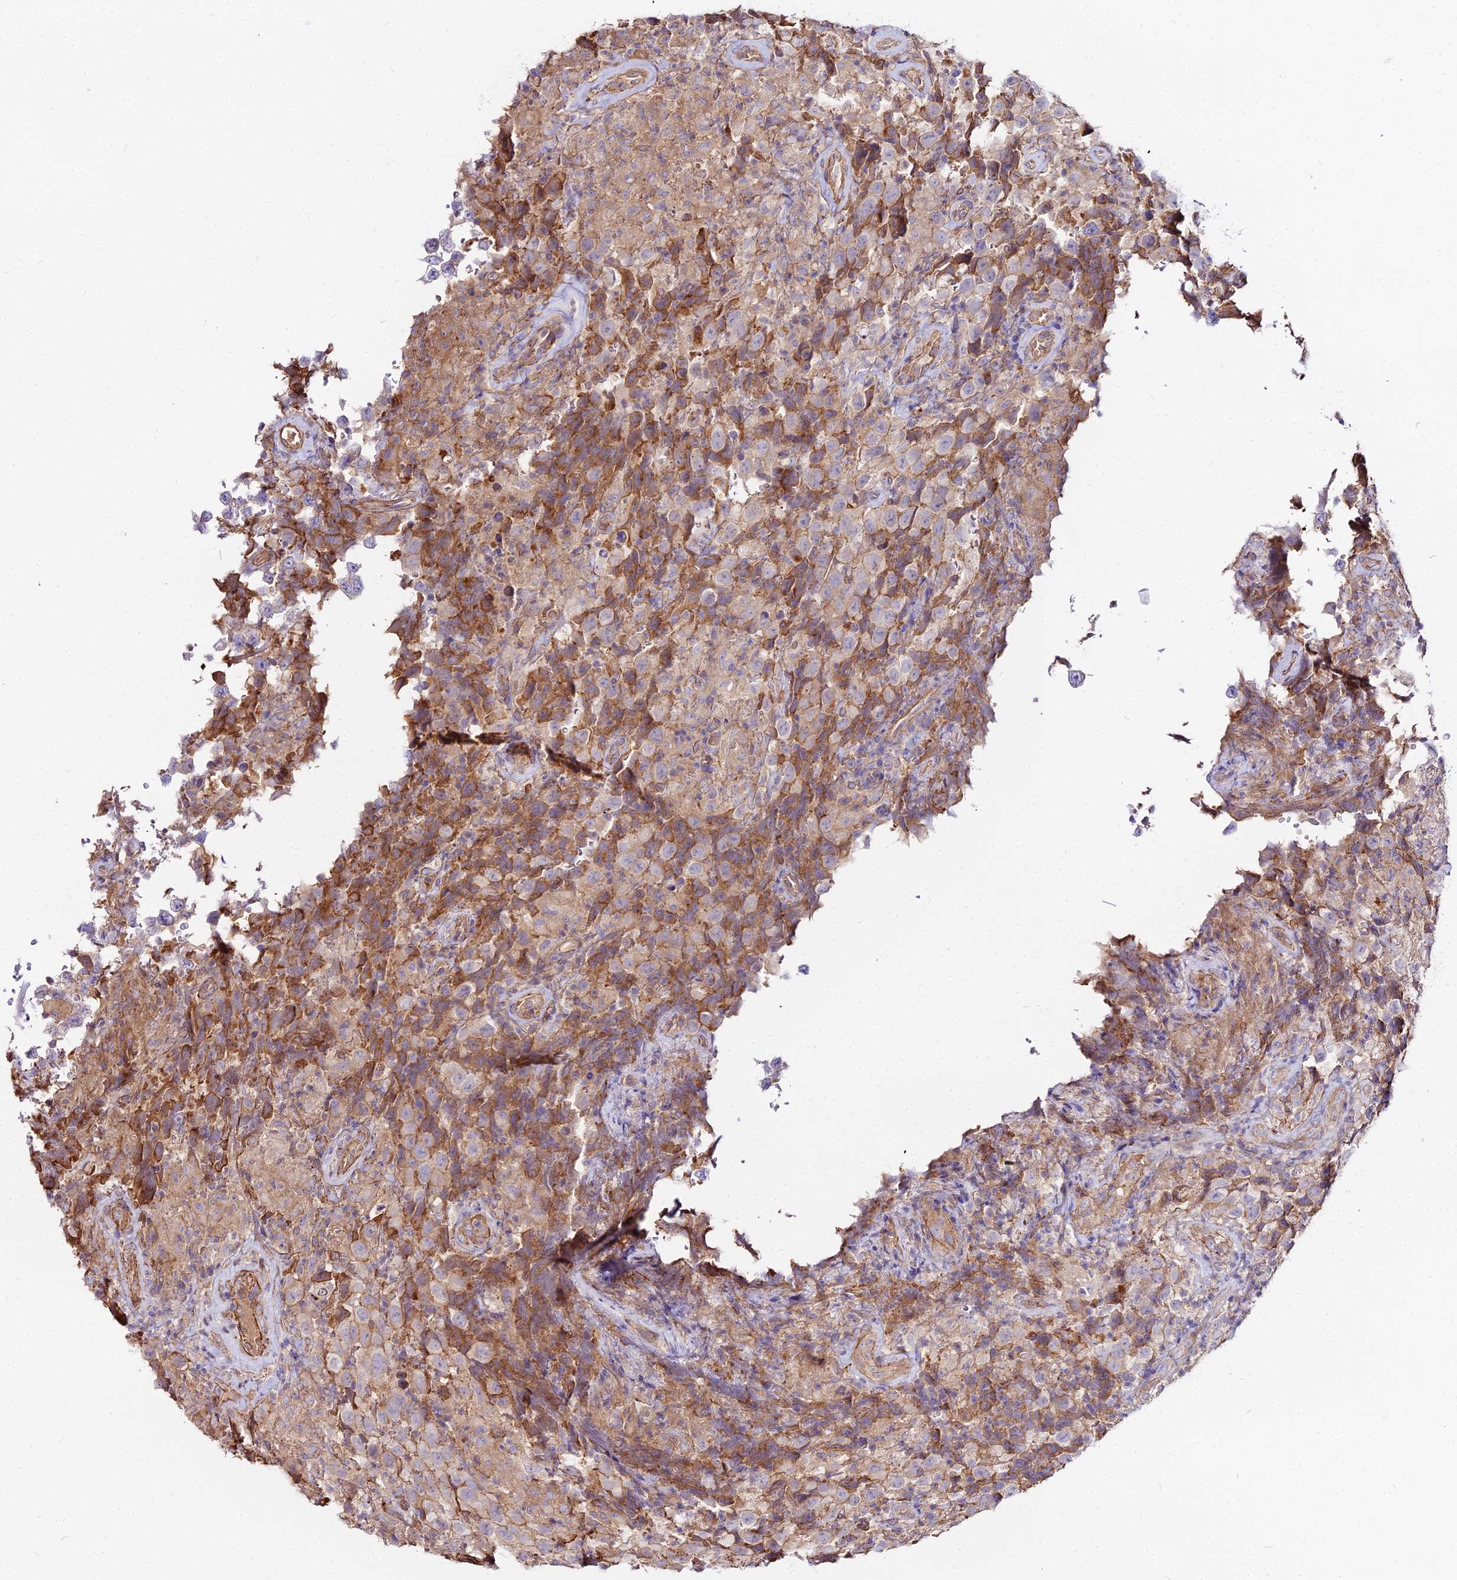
{"staining": {"intensity": "negative", "quantity": "none", "location": "none"}, "tissue": "testis cancer", "cell_type": "Tumor cells", "image_type": "cancer", "snomed": [{"axis": "morphology", "description": "Seminoma, NOS"}, {"axis": "morphology", "description": "Carcinoma, Embryonal, NOS"}, {"axis": "topography", "description": "Testis"}], "caption": "An image of human testis seminoma is negative for staining in tumor cells.", "gene": "GLYAT", "patient": {"sex": "male", "age": 41}}